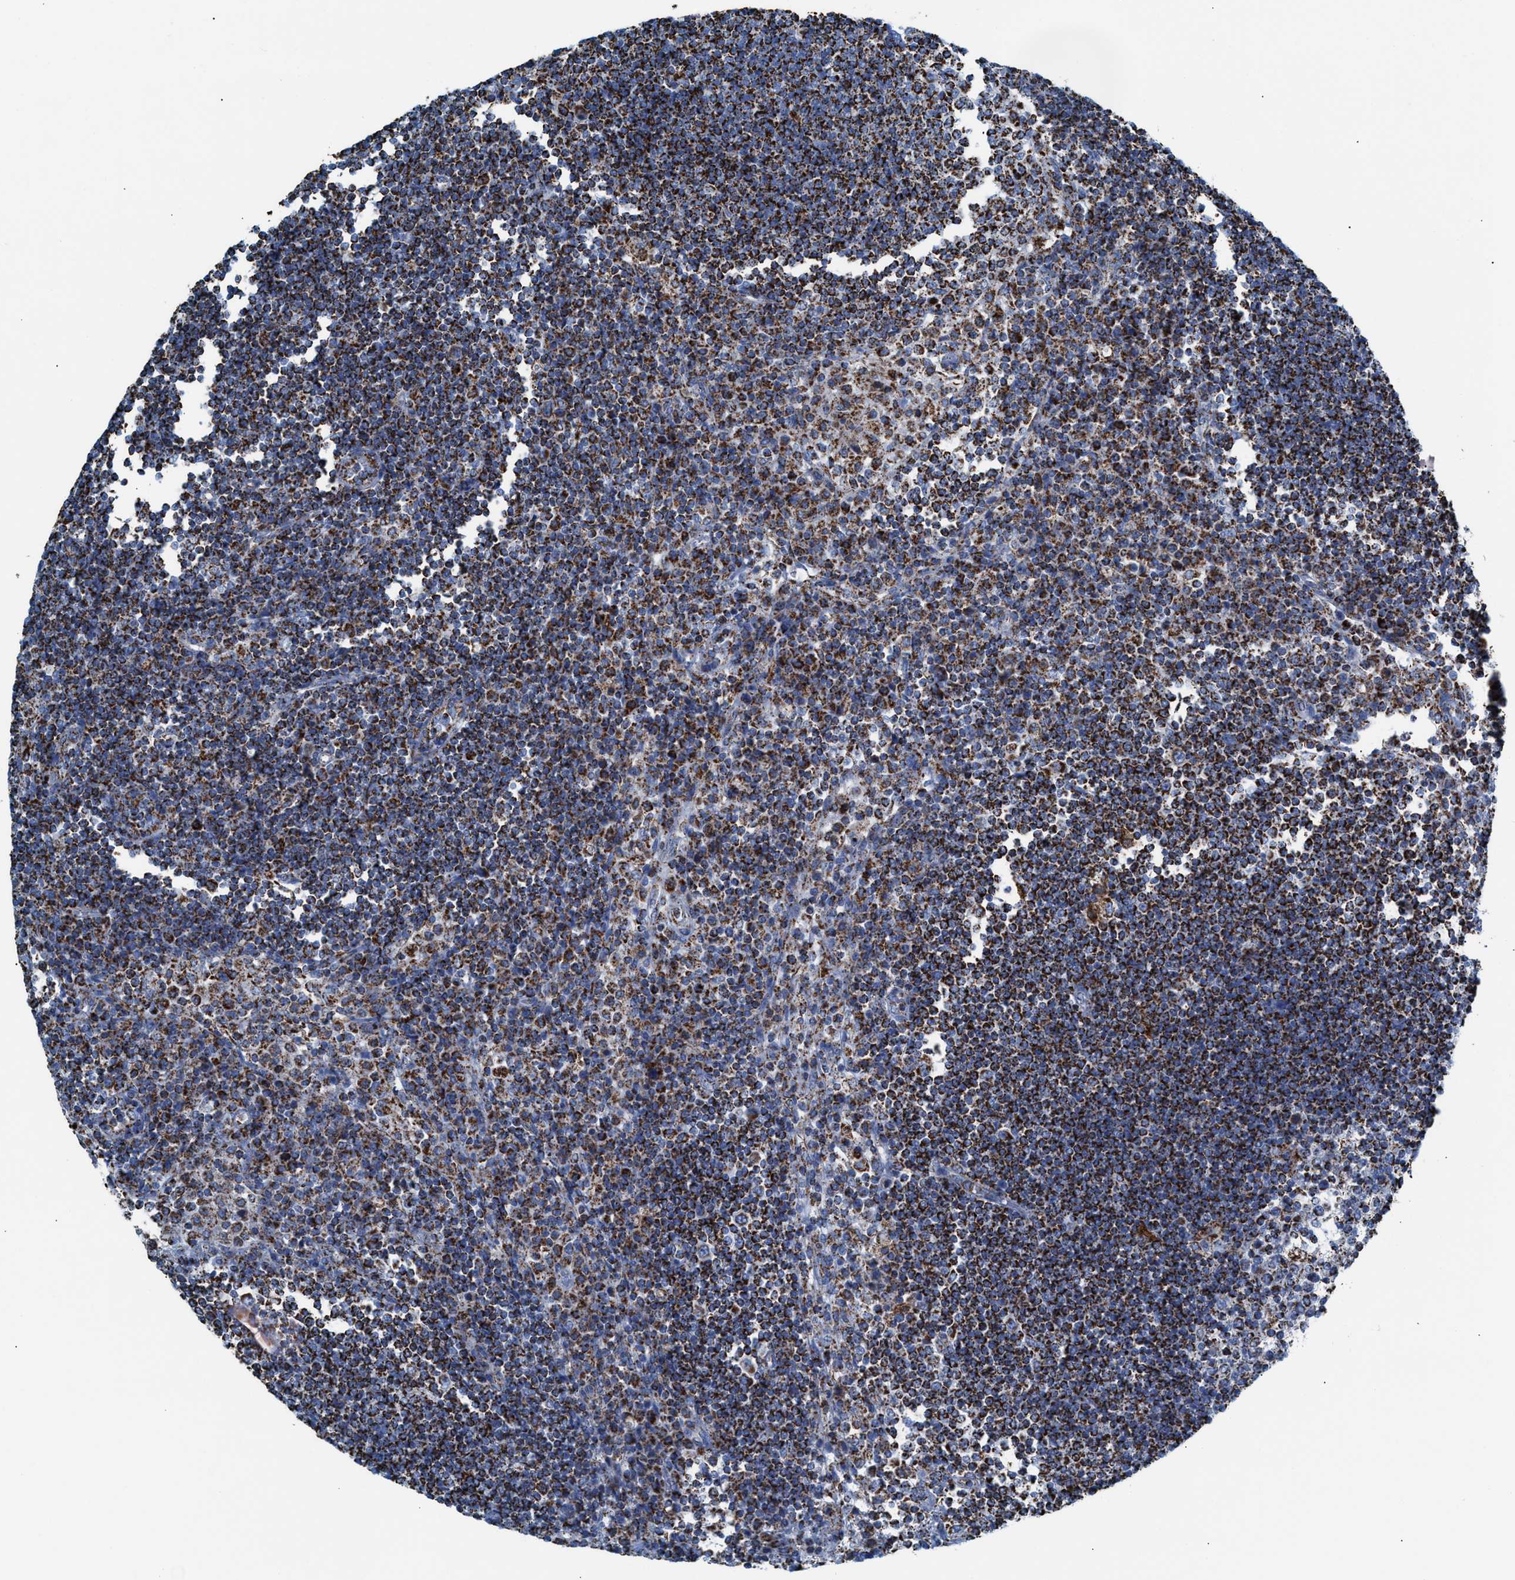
{"staining": {"intensity": "moderate", "quantity": "25%-75%", "location": "cytoplasmic/membranous"}, "tissue": "lymph node", "cell_type": "Germinal center cells", "image_type": "normal", "snomed": [{"axis": "morphology", "description": "Normal tissue, NOS"}, {"axis": "topography", "description": "Lymph node"}], "caption": "About 25%-75% of germinal center cells in unremarkable human lymph node show moderate cytoplasmic/membranous protein positivity as visualized by brown immunohistochemical staining.", "gene": "ECHS1", "patient": {"sex": "female", "age": 53}}